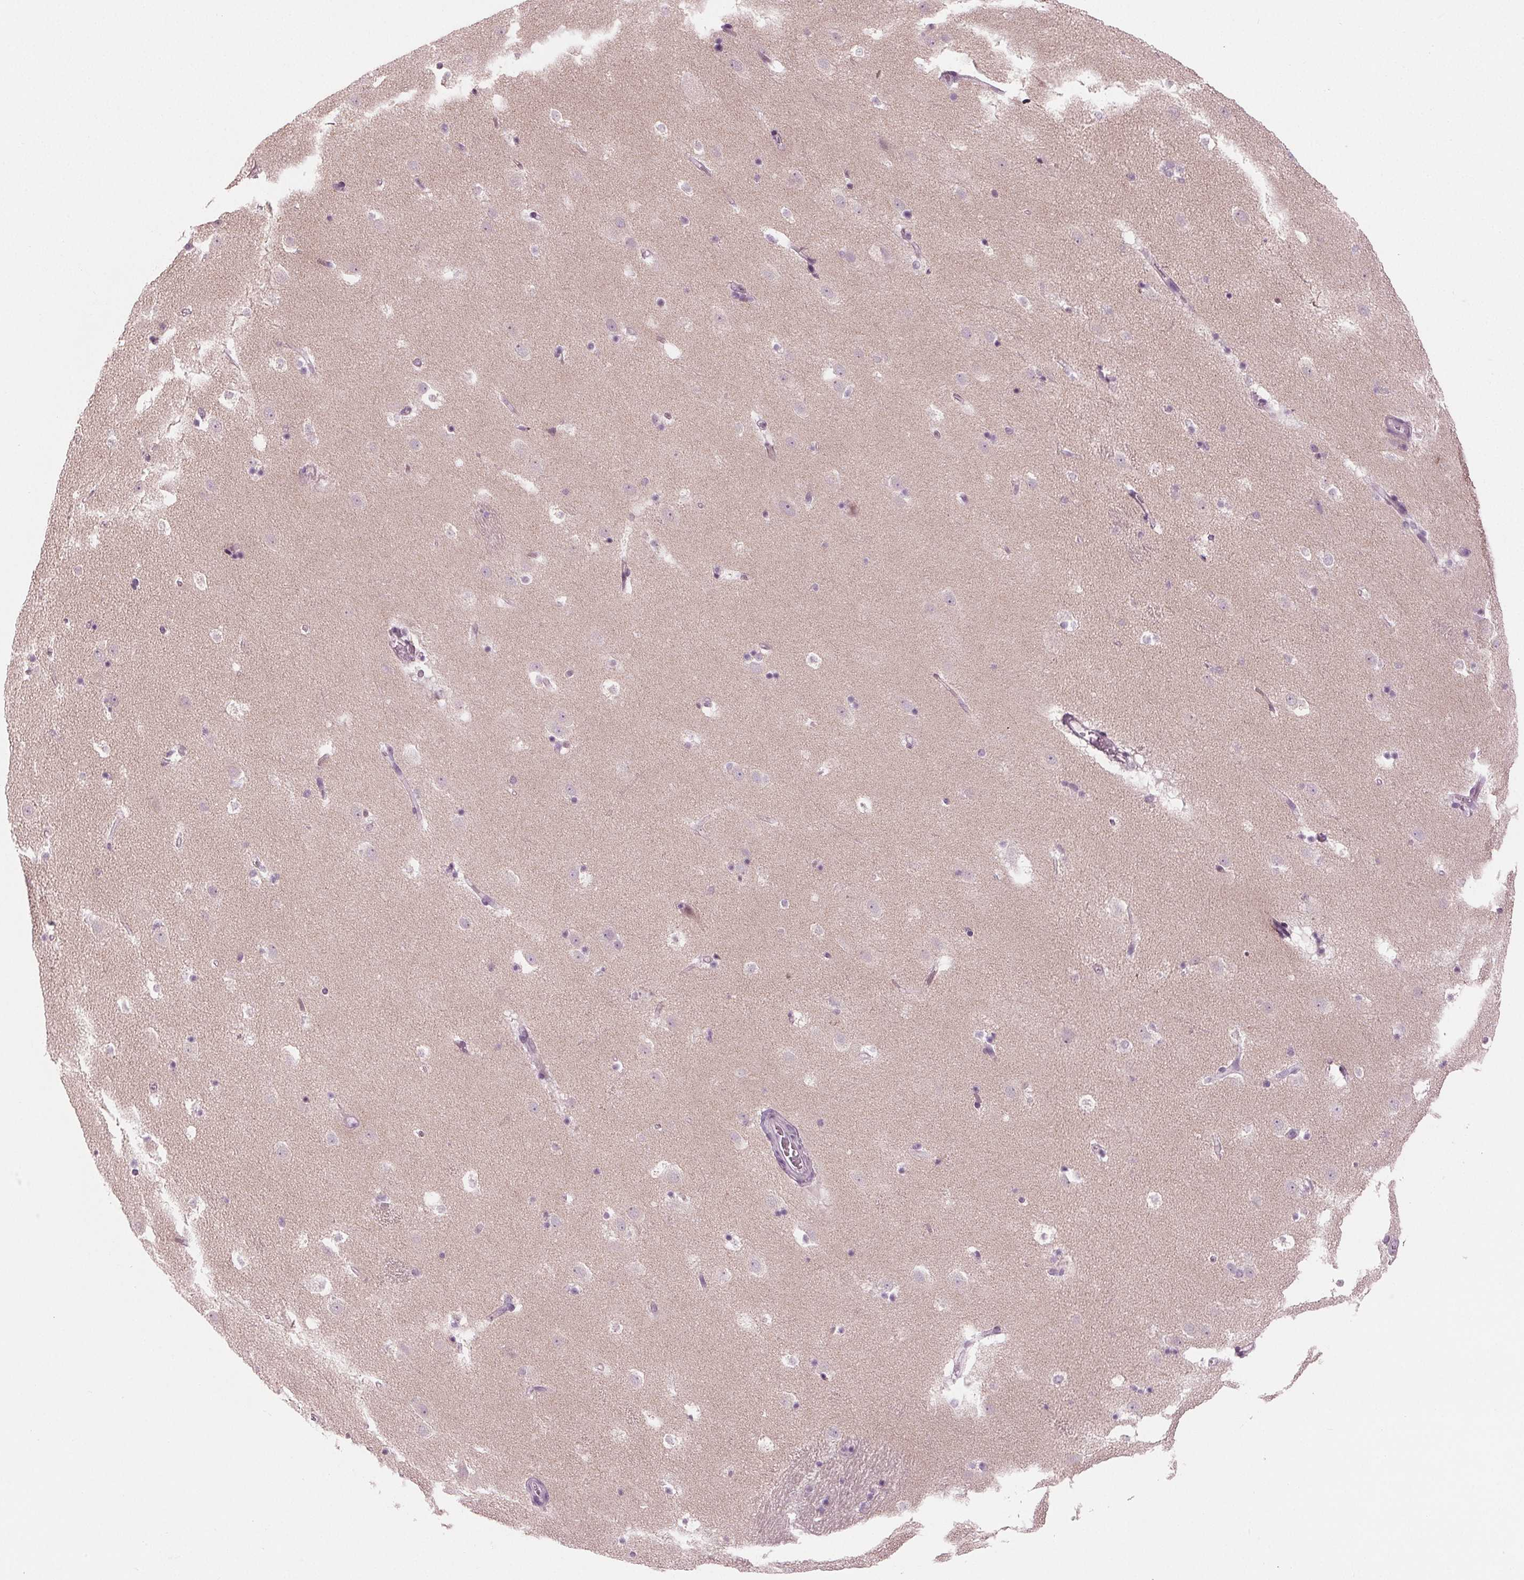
{"staining": {"intensity": "negative", "quantity": "none", "location": "none"}, "tissue": "caudate", "cell_type": "Glial cells", "image_type": "normal", "snomed": [{"axis": "morphology", "description": "Normal tissue, NOS"}, {"axis": "topography", "description": "Lateral ventricle wall"}], "caption": "DAB immunohistochemical staining of benign caudate displays no significant staining in glial cells. The staining is performed using DAB brown chromogen with nuclei counter-stained in using hematoxylin.", "gene": "PRAP1", "patient": {"sex": "male", "age": 37}}